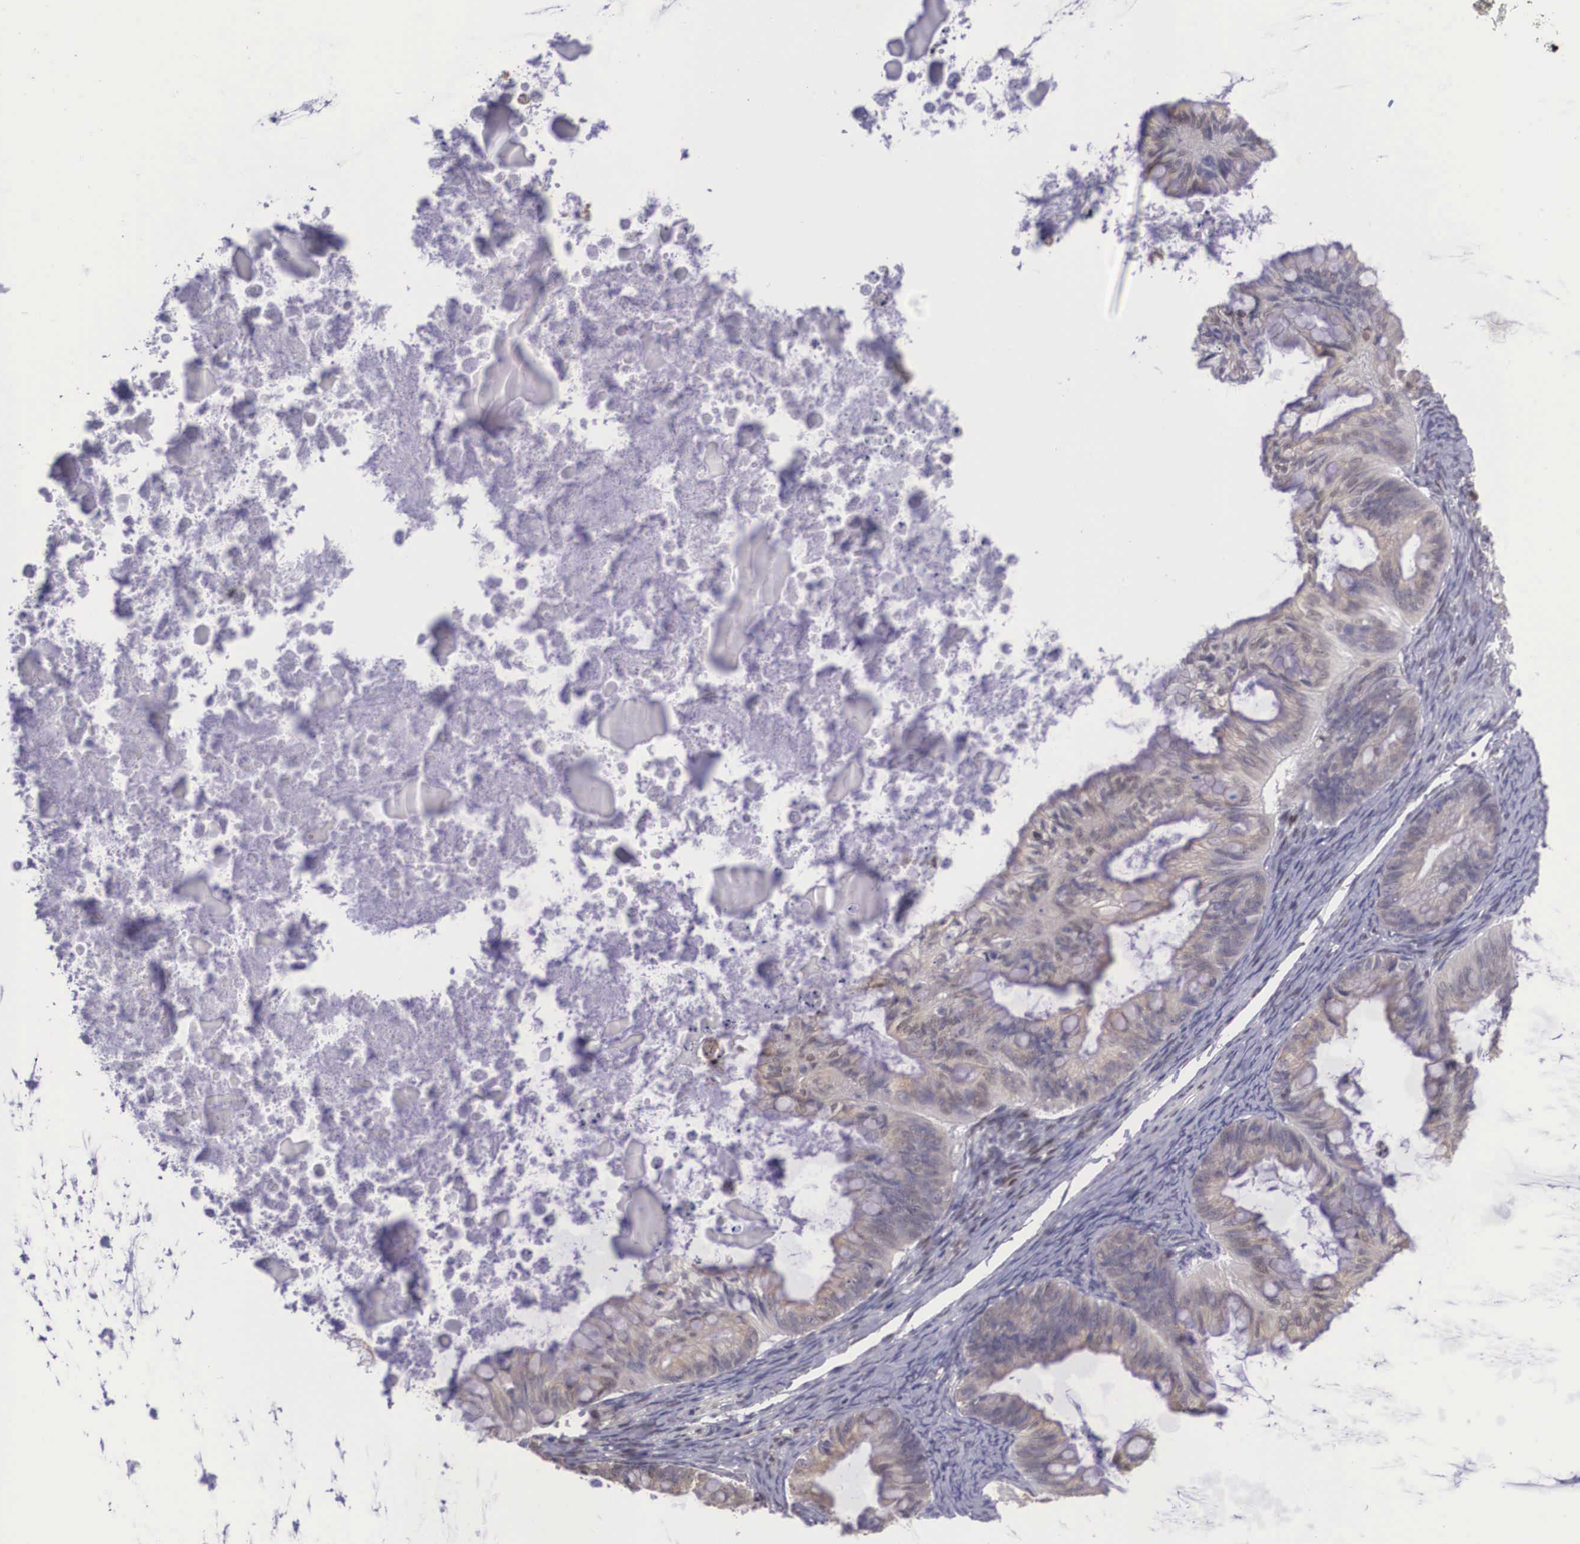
{"staining": {"intensity": "weak", "quantity": "25%-75%", "location": "cytoplasmic/membranous"}, "tissue": "ovarian cancer", "cell_type": "Tumor cells", "image_type": "cancer", "snomed": [{"axis": "morphology", "description": "Cystadenocarcinoma, mucinous, NOS"}, {"axis": "topography", "description": "Ovary"}], "caption": "Immunohistochemistry staining of ovarian mucinous cystadenocarcinoma, which reveals low levels of weak cytoplasmic/membranous positivity in approximately 25%-75% of tumor cells indicating weak cytoplasmic/membranous protein staining. The staining was performed using DAB (brown) for protein detection and nuclei were counterstained in hematoxylin (blue).", "gene": "SLC25A21", "patient": {"sex": "female", "age": 57}}